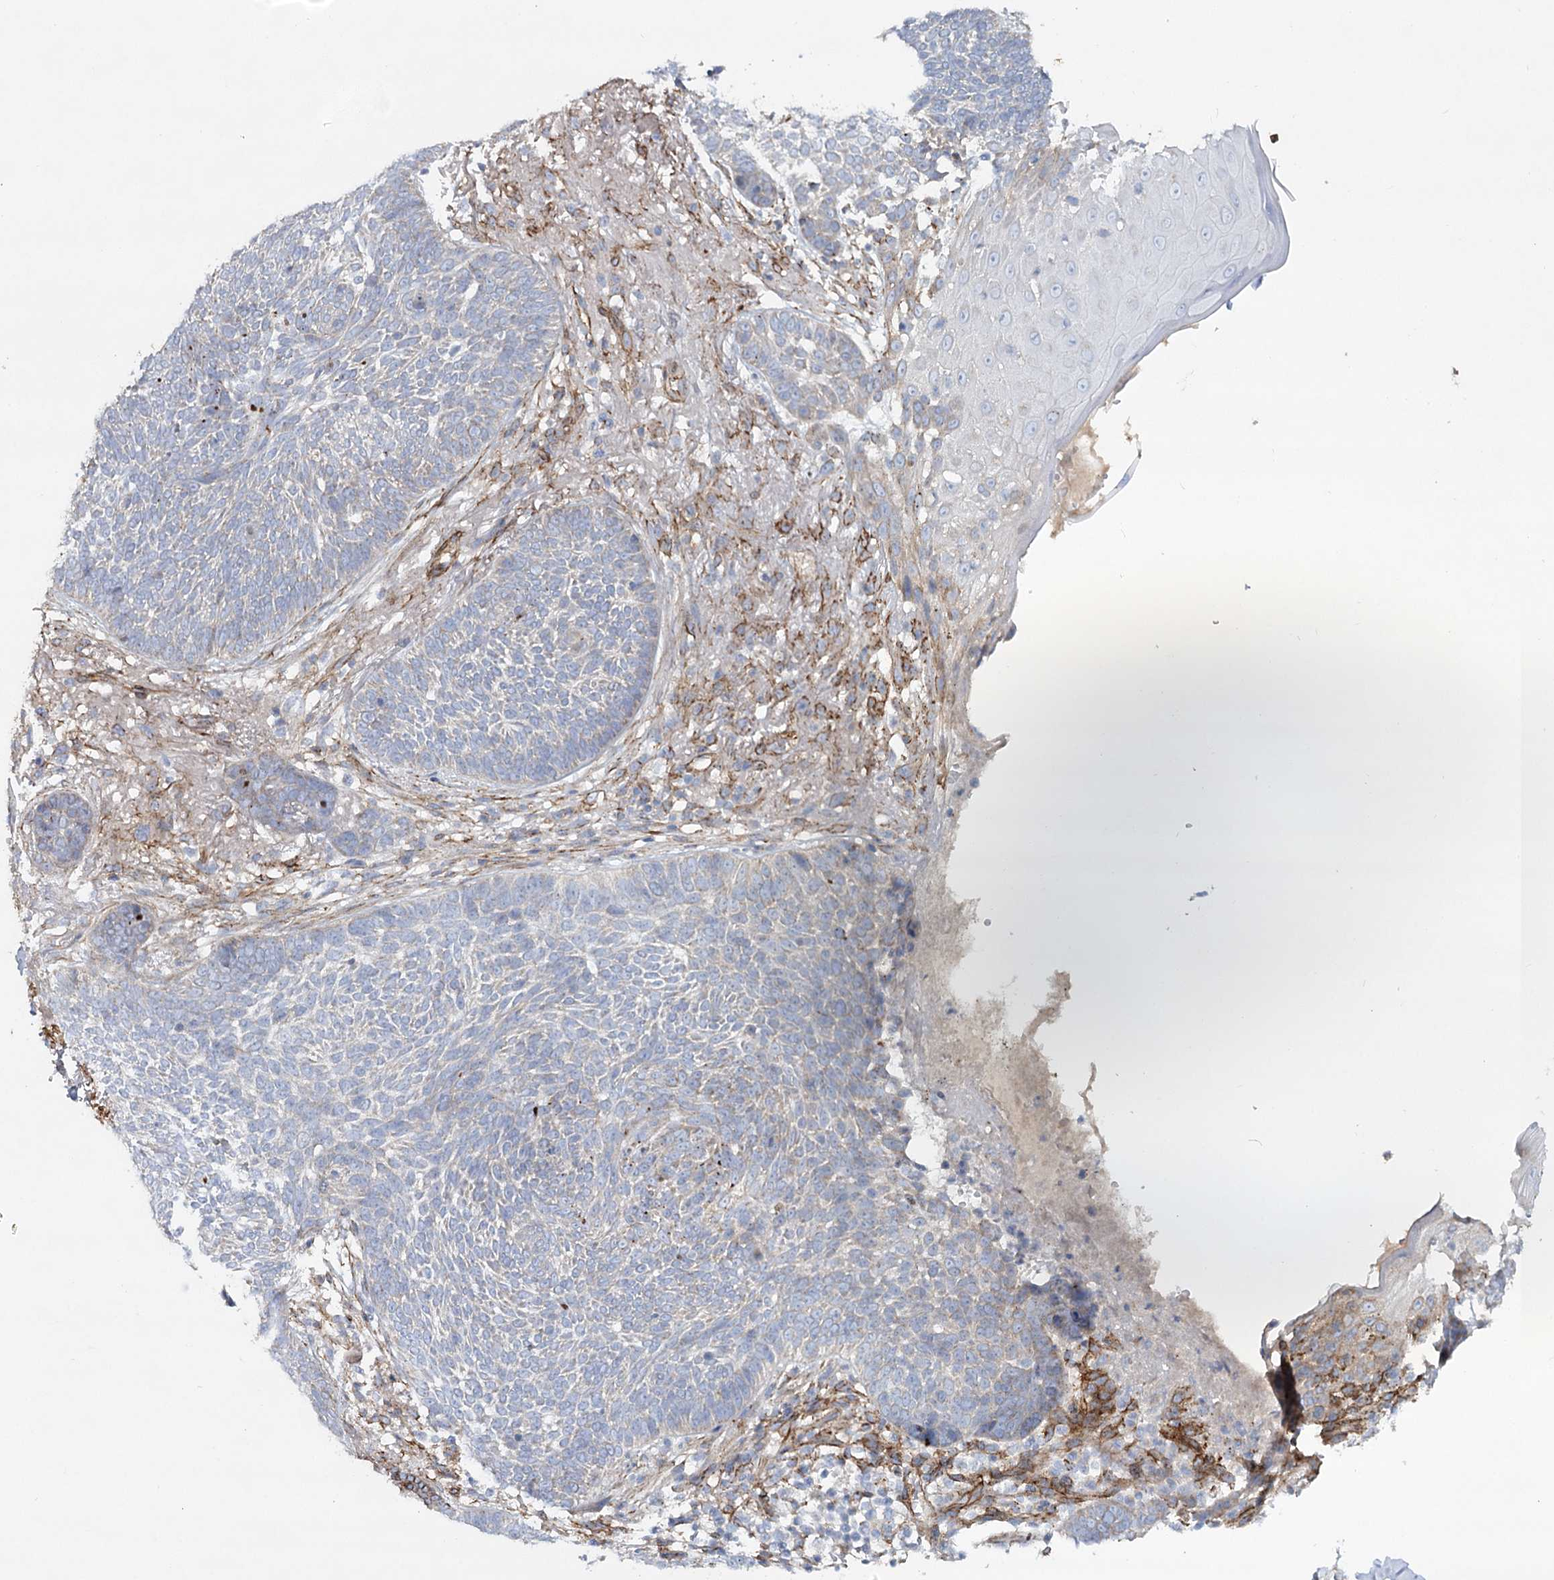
{"staining": {"intensity": "negative", "quantity": "none", "location": "none"}, "tissue": "skin cancer", "cell_type": "Tumor cells", "image_type": "cancer", "snomed": [{"axis": "morphology", "description": "Normal tissue, NOS"}, {"axis": "morphology", "description": "Basal cell carcinoma"}, {"axis": "topography", "description": "Skin"}], "caption": "DAB immunohistochemical staining of human basal cell carcinoma (skin) displays no significant expression in tumor cells.", "gene": "TMEM164", "patient": {"sex": "male", "age": 64}}